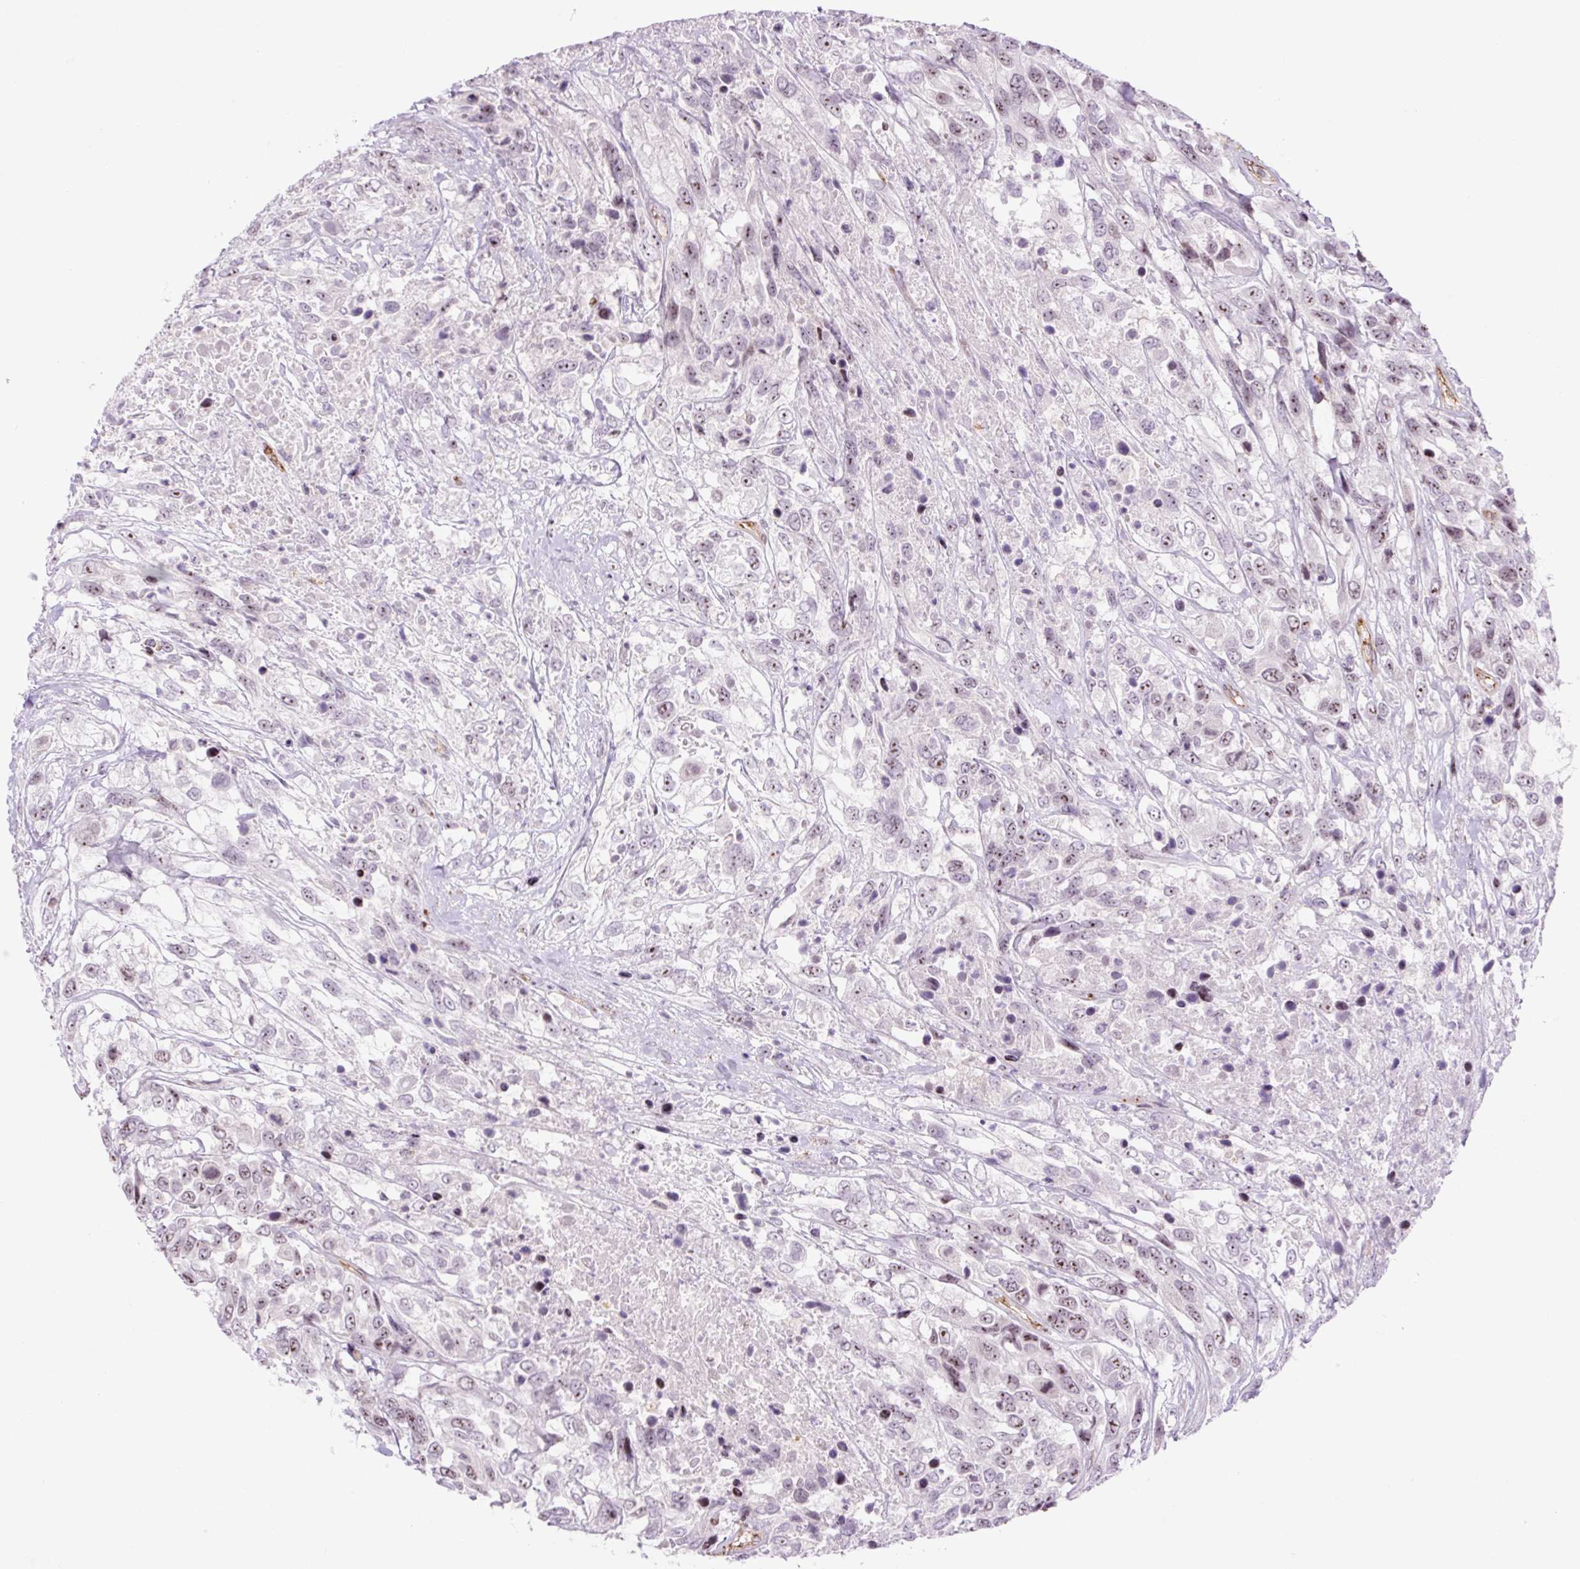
{"staining": {"intensity": "moderate", "quantity": "25%-75%", "location": "nuclear"}, "tissue": "urothelial cancer", "cell_type": "Tumor cells", "image_type": "cancer", "snomed": [{"axis": "morphology", "description": "Urothelial carcinoma, High grade"}, {"axis": "topography", "description": "Urinary bladder"}], "caption": "IHC (DAB (3,3'-diaminobenzidine)) staining of high-grade urothelial carcinoma shows moderate nuclear protein staining in about 25%-75% of tumor cells.", "gene": "ZNF417", "patient": {"sex": "female", "age": 70}}